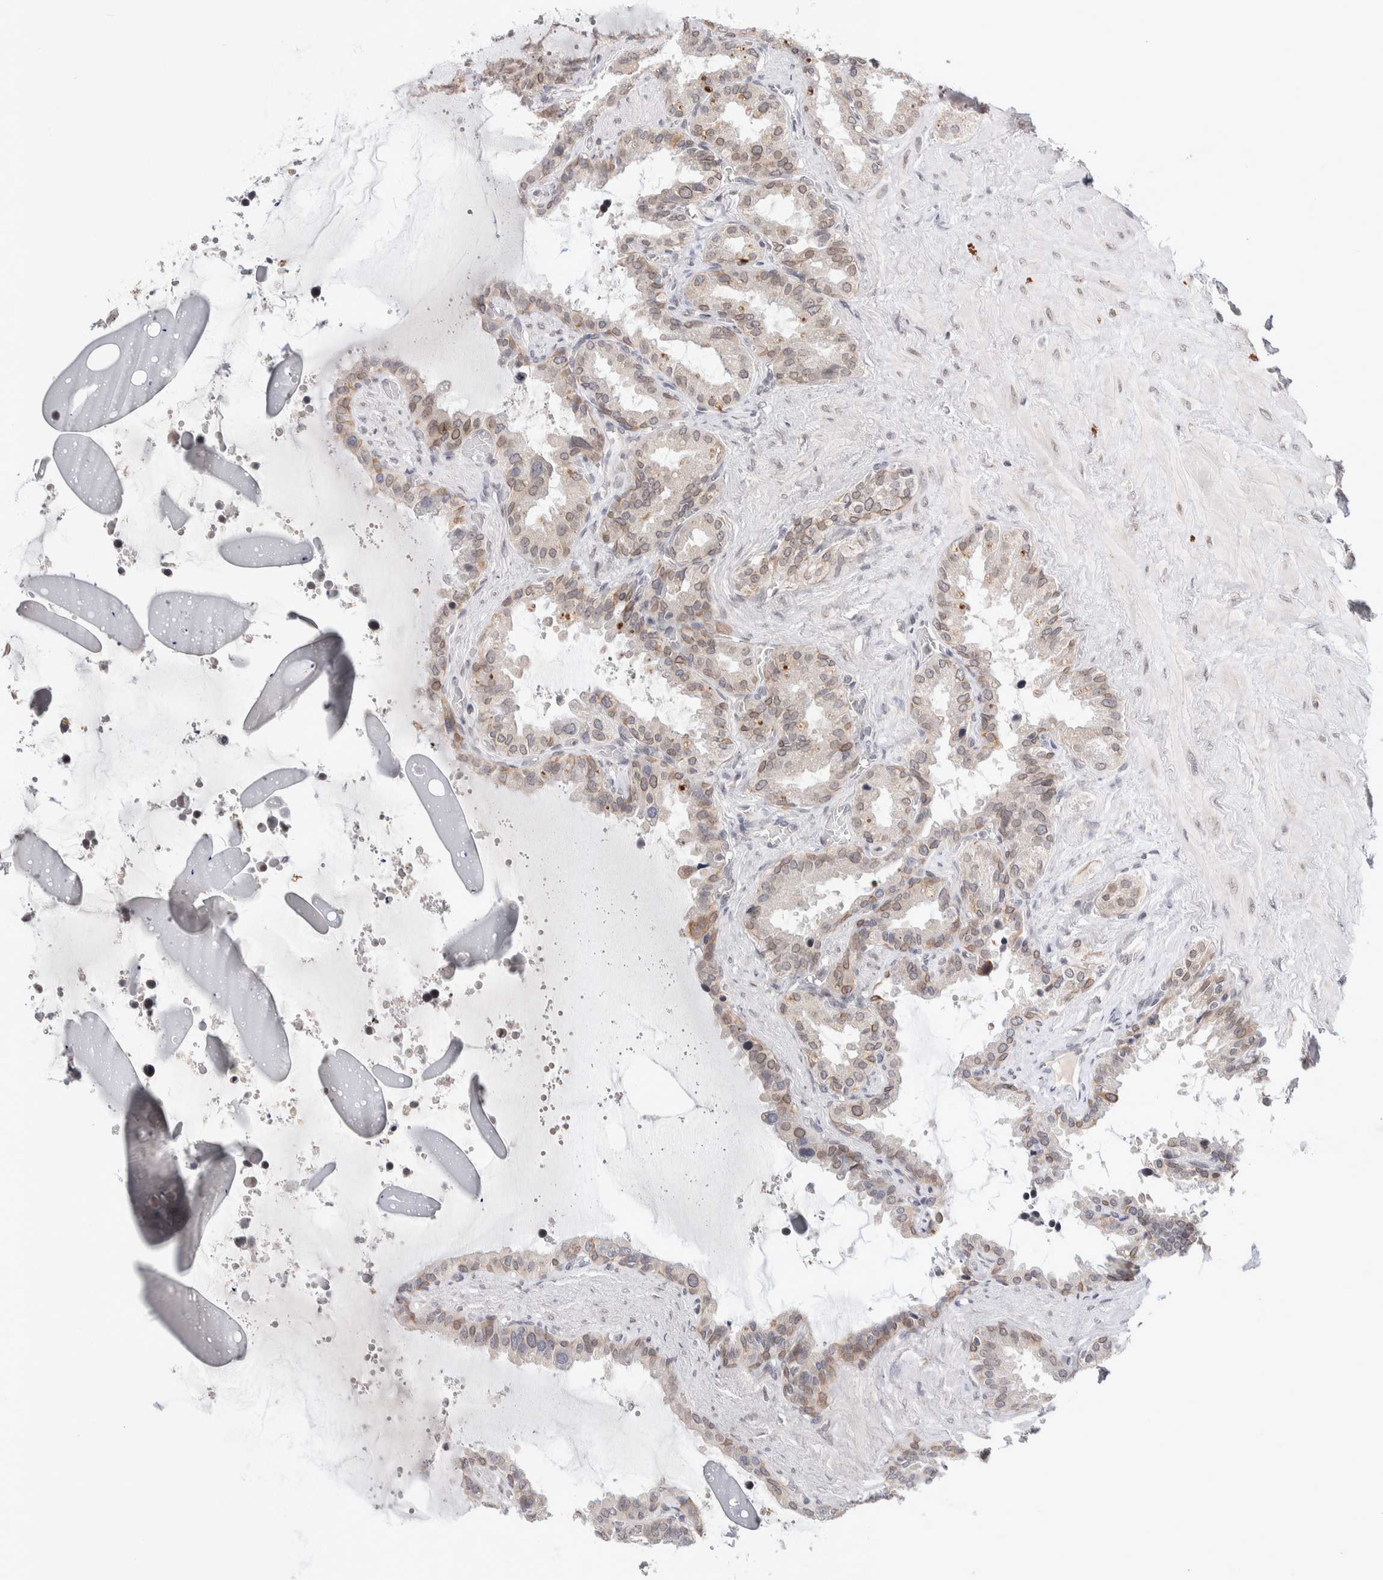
{"staining": {"intensity": "weak", "quantity": "<25%", "location": "cytoplasmic/membranous,nuclear"}, "tissue": "seminal vesicle", "cell_type": "Glandular cells", "image_type": "normal", "snomed": [{"axis": "morphology", "description": "Normal tissue, NOS"}, {"axis": "topography", "description": "Seminal veicle"}], "caption": "Glandular cells show no significant staining in normal seminal vesicle. (Brightfield microscopy of DAB IHC at high magnification).", "gene": "CRAT", "patient": {"sex": "male", "age": 46}}